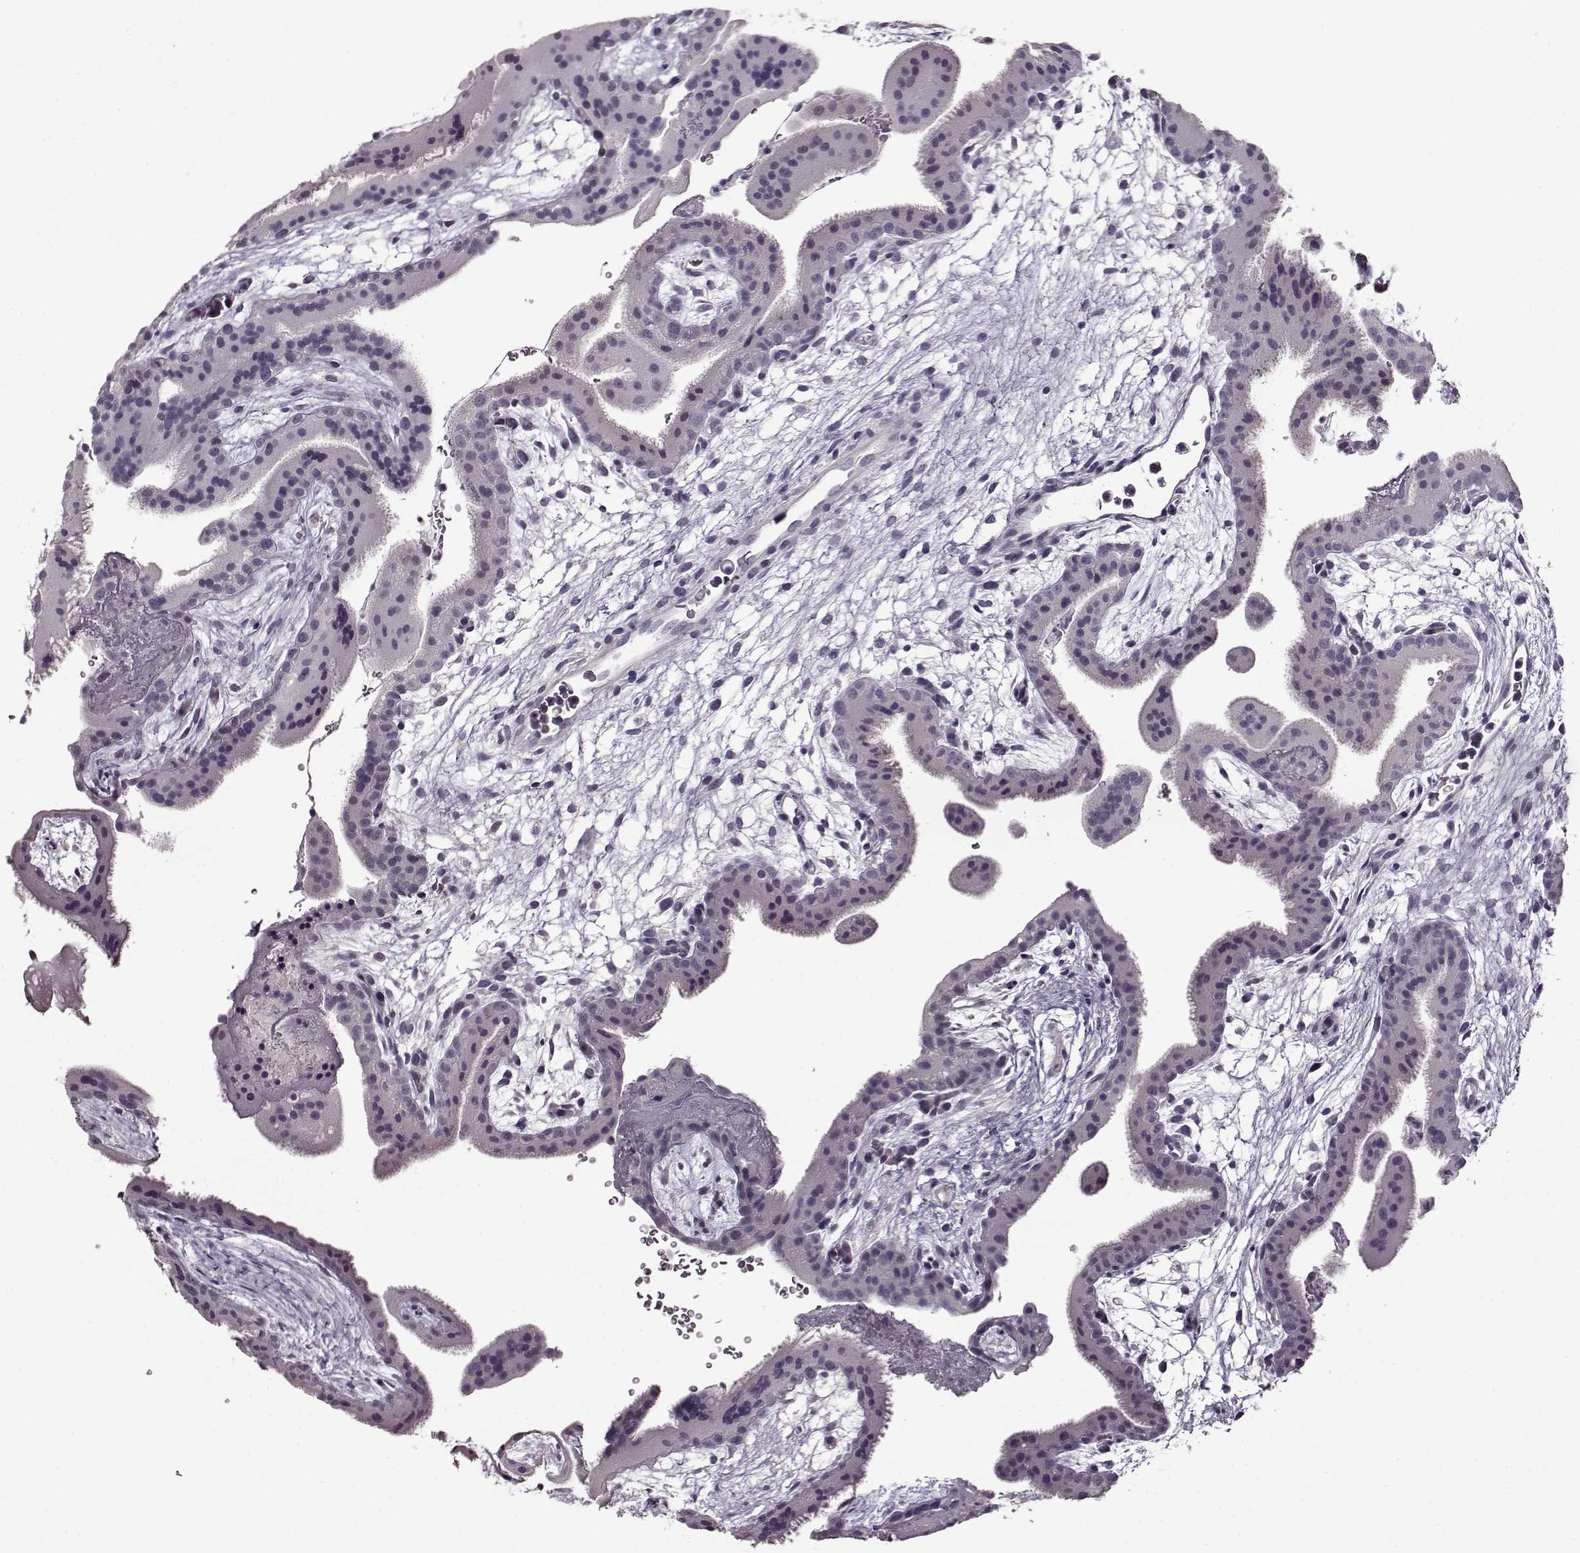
{"staining": {"intensity": "negative", "quantity": "none", "location": "none"}, "tissue": "placenta", "cell_type": "Decidual cells", "image_type": "normal", "snomed": [{"axis": "morphology", "description": "Normal tissue, NOS"}, {"axis": "topography", "description": "Placenta"}], "caption": "IHC image of benign placenta stained for a protein (brown), which reveals no staining in decidual cells.", "gene": "FSHB", "patient": {"sex": "female", "age": 19}}